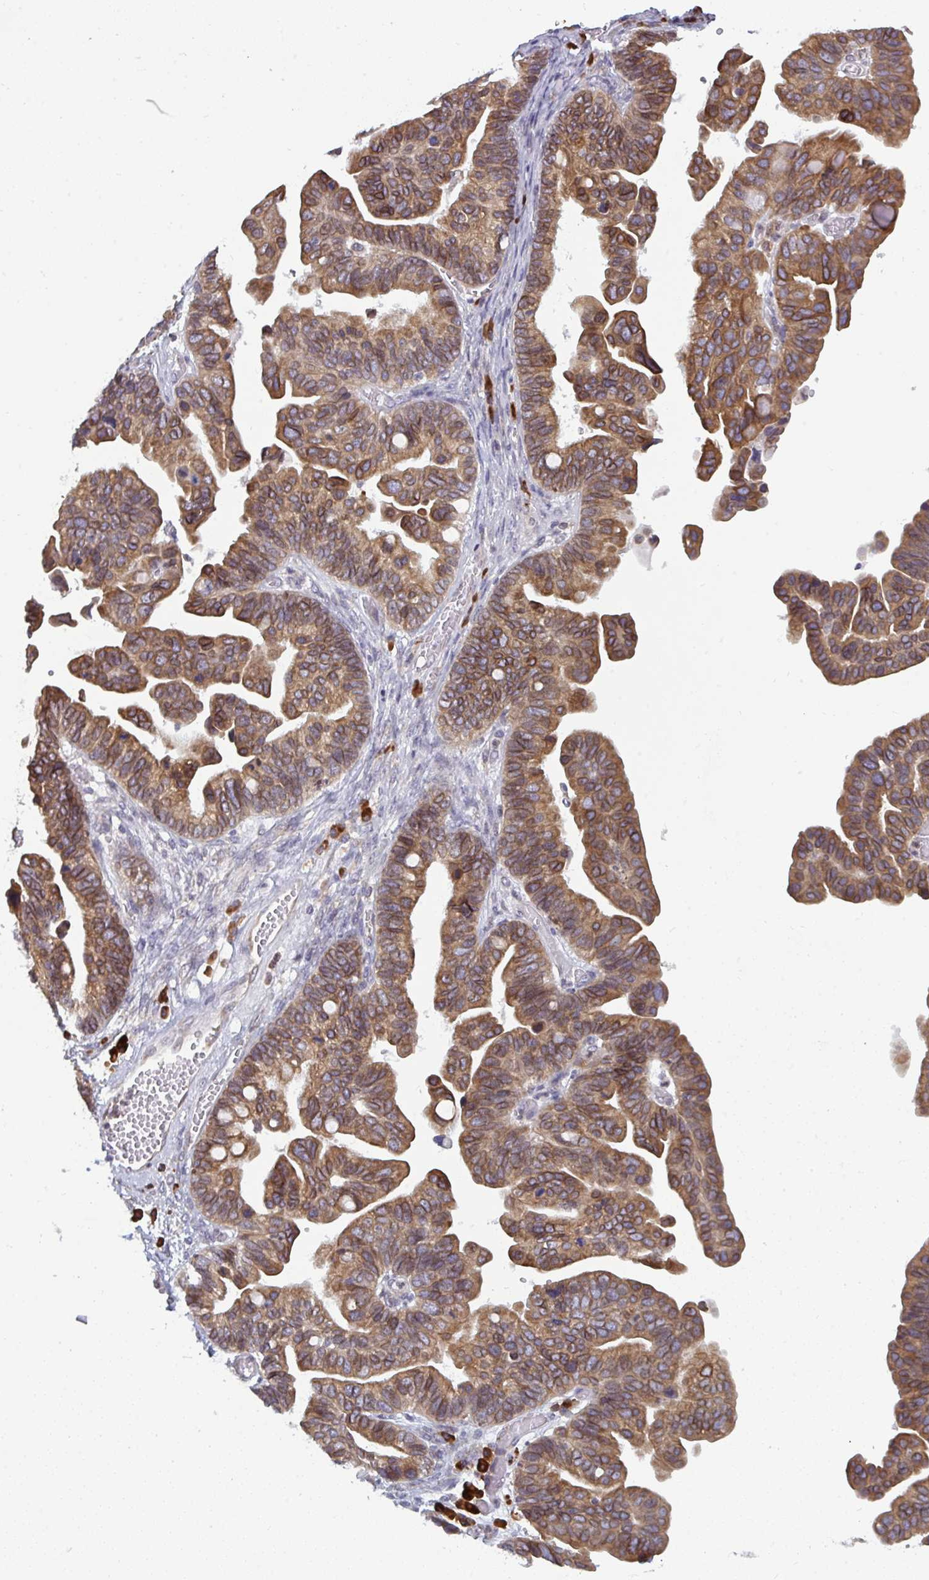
{"staining": {"intensity": "negative", "quantity": "none", "location": "none"}, "tissue": "ovarian cancer", "cell_type": "Tumor cells", "image_type": "cancer", "snomed": [{"axis": "morphology", "description": "Cystadenocarcinoma, serous, NOS"}, {"axis": "topography", "description": "Ovary"}], "caption": "A high-resolution micrograph shows immunohistochemistry staining of ovarian cancer (serous cystadenocarcinoma), which exhibits no significant expression in tumor cells.", "gene": "LYSMD4", "patient": {"sex": "female", "age": 56}}